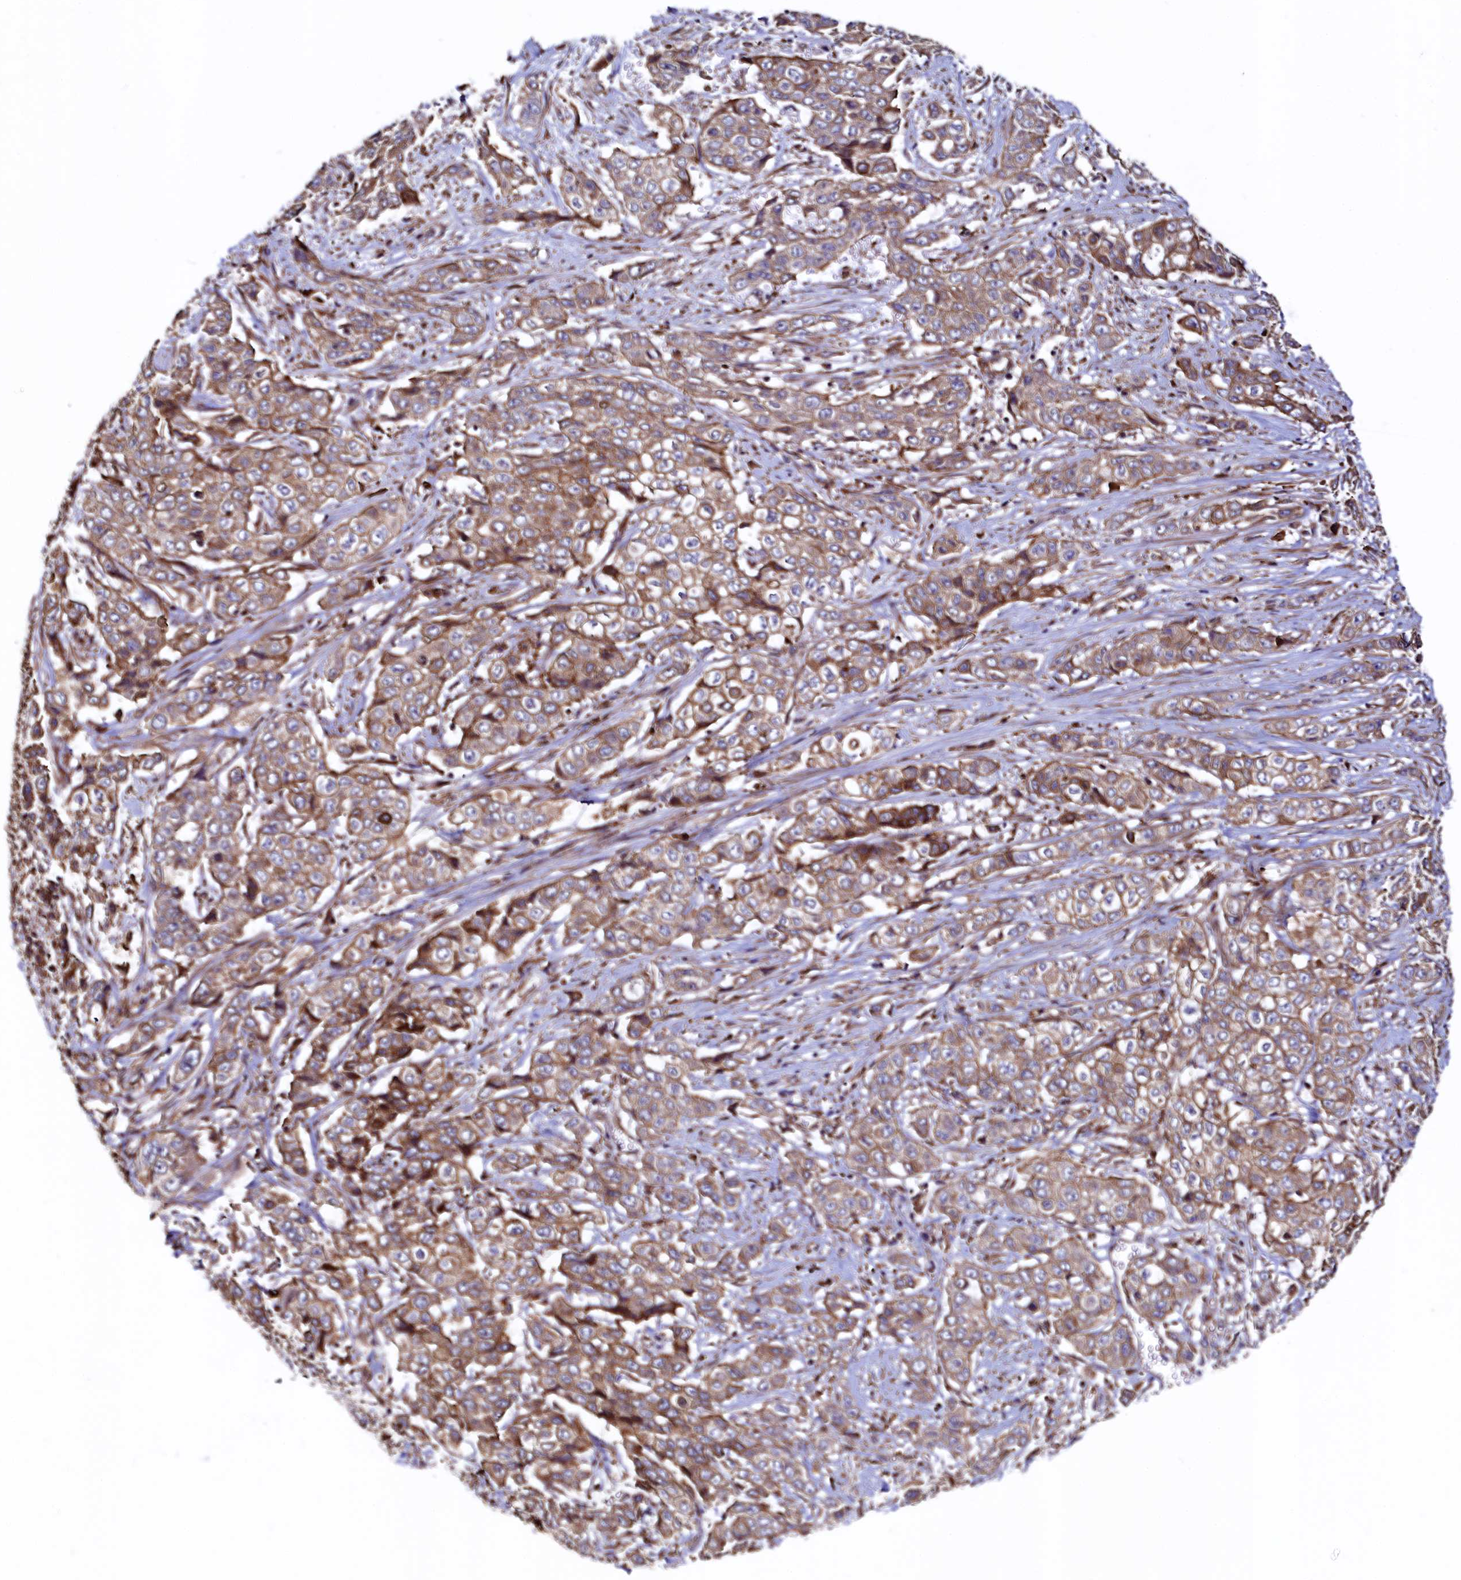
{"staining": {"intensity": "moderate", "quantity": ">75%", "location": "cytoplasmic/membranous"}, "tissue": "stomach cancer", "cell_type": "Tumor cells", "image_type": "cancer", "snomed": [{"axis": "morphology", "description": "Adenocarcinoma, NOS"}, {"axis": "topography", "description": "Stomach, upper"}], "caption": "Human stomach adenocarcinoma stained with a protein marker demonstrates moderate staining in tumor cells.", "gene": "STAMBPL1", "patient": {"sex": "male", "age": 62}}